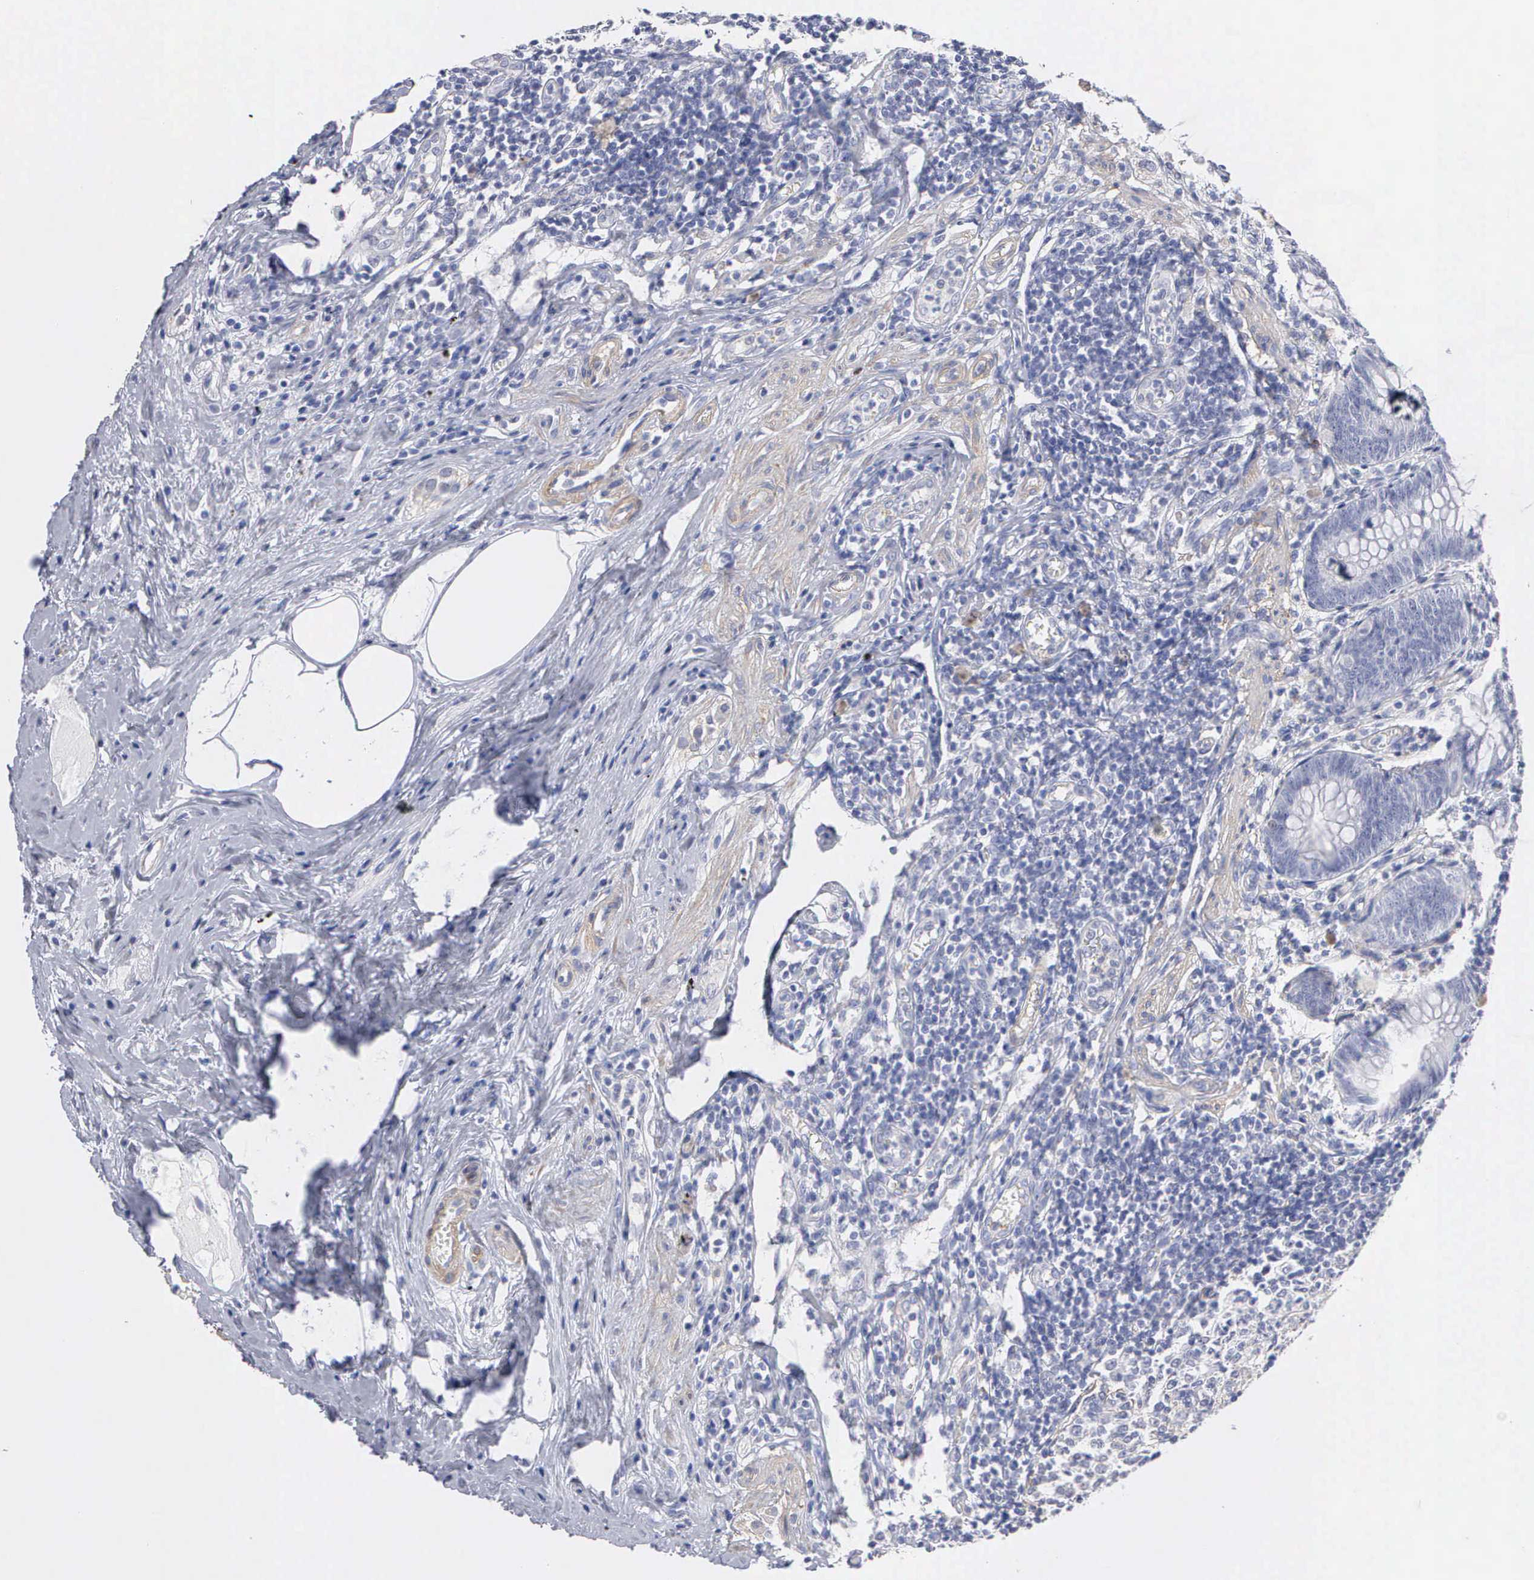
{"staining": {"intensity": "negative", "quantity": "none", "location": "none"}, "tissue": "appendix", "cell_type": "Glandular cells", "image_type": "normal", "snomed": [{"axis": "morphology", "description": "Normal tissue, NOS"}, {"axis": "topography", "description": "Appendix"}], "caption": "DAB immunohistochemical staining of unremarkable appendix reveals no significant expression in glandular cells. The staining is performed using DAB brown chromogen with nuclei counter-stained in using hematoxylin.", "gene": "ELFN2", "patient": {"sex": "female", "age": 34}}